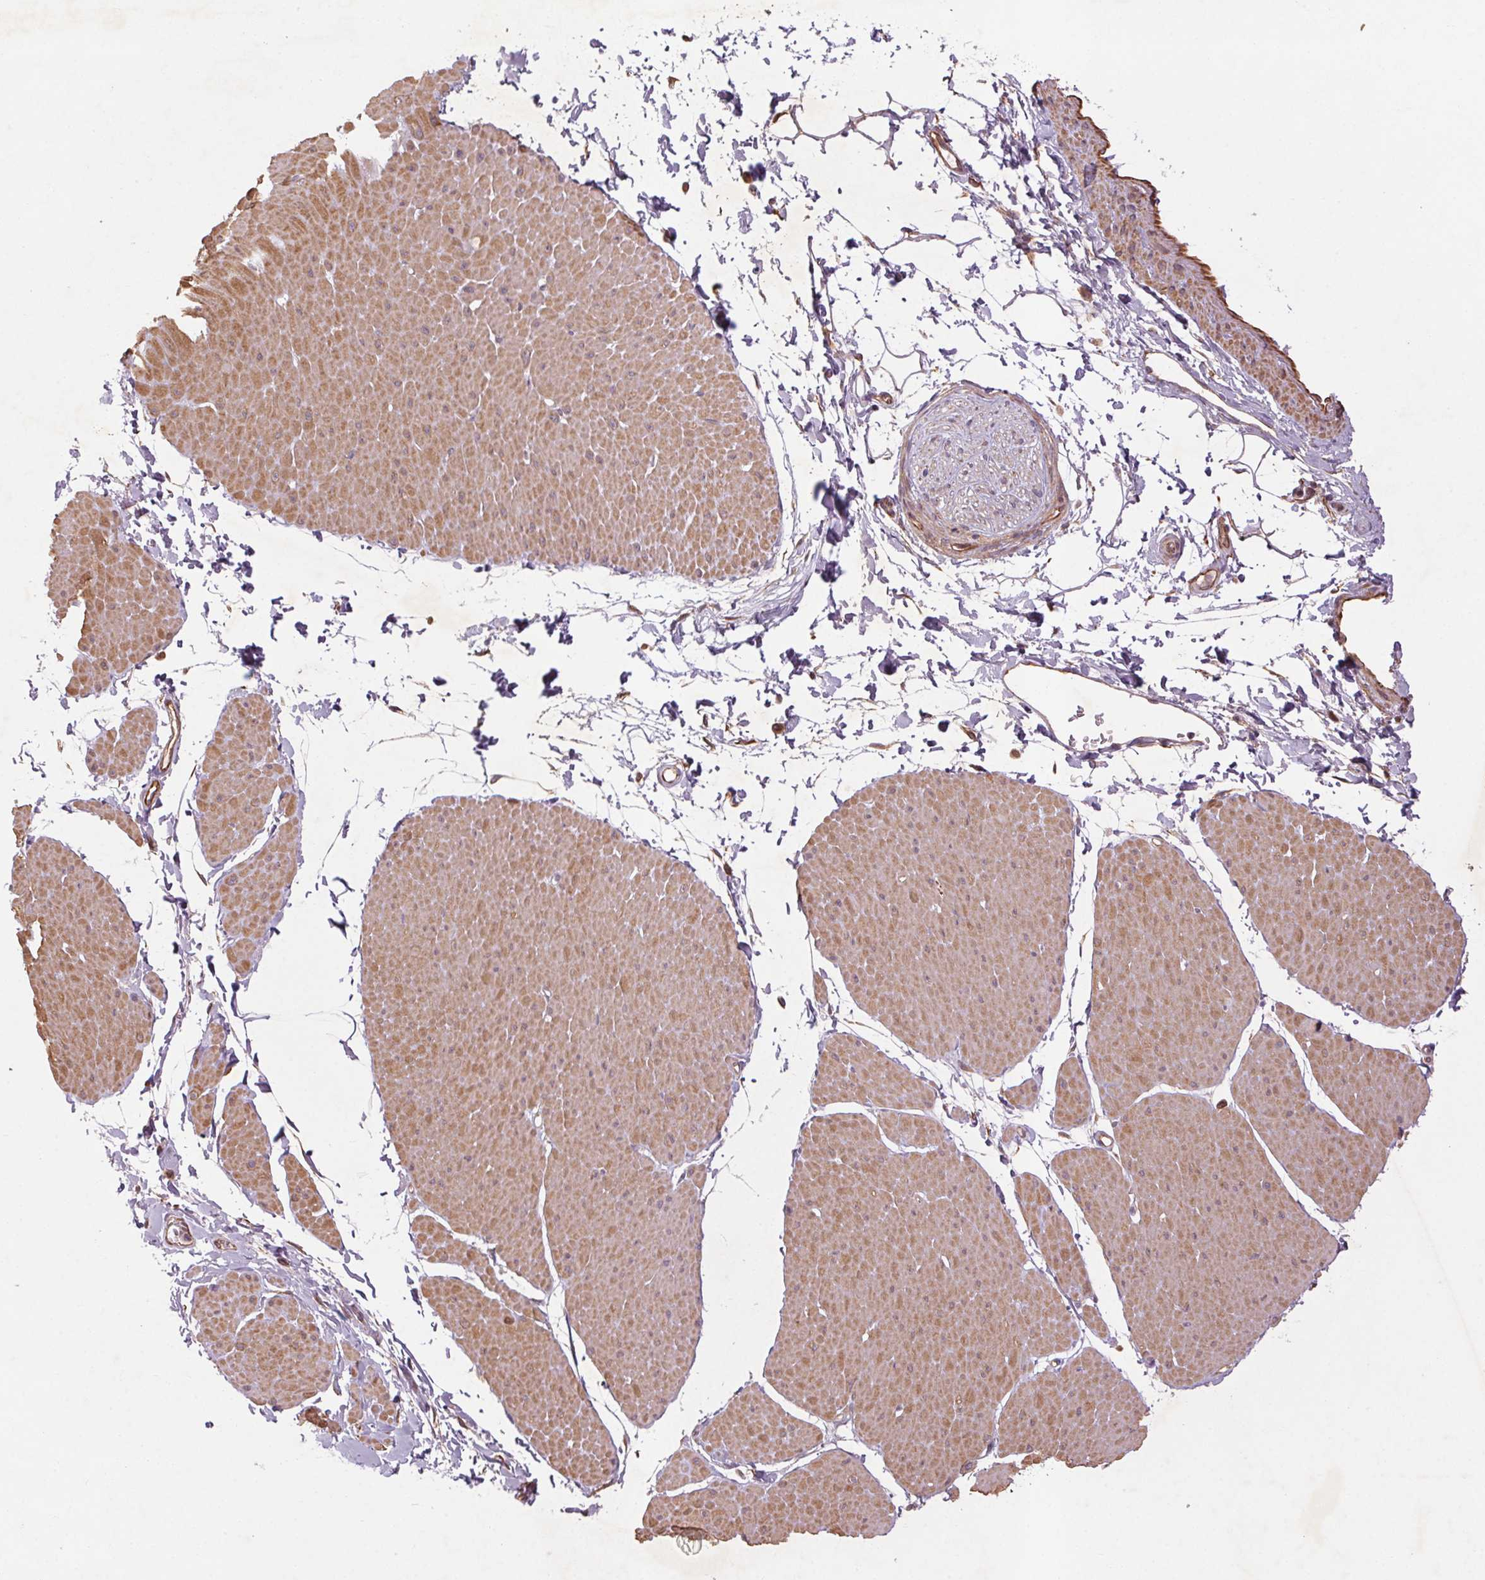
{"staining": {"intensity": "moderate", "quantity": "25%-75%", "location": "cytoplasmic/membranous"}, "tissue": "adipose tissue", "cell_type": "Adipocytes", "image_type": "normal", "snomed": [{"axis": "morphology", "description": "Normal tissue, NOS"}, {"axis": "topography", "description": "Smooth muscle"}, {"axis": "topography", "description": "Peripheral nerve tissue"}], "caption": "Immunohistochemical staining of normal human adipose tissue demonstrates moderate cytoplasmic/membranous protein staining in about 25%-75% of adipocytes. The protein of interest is shown in brown color, while the nuclei are stained blue.", "gene": "CCSER1", "patient": {"sex": "male", "age": 58}}